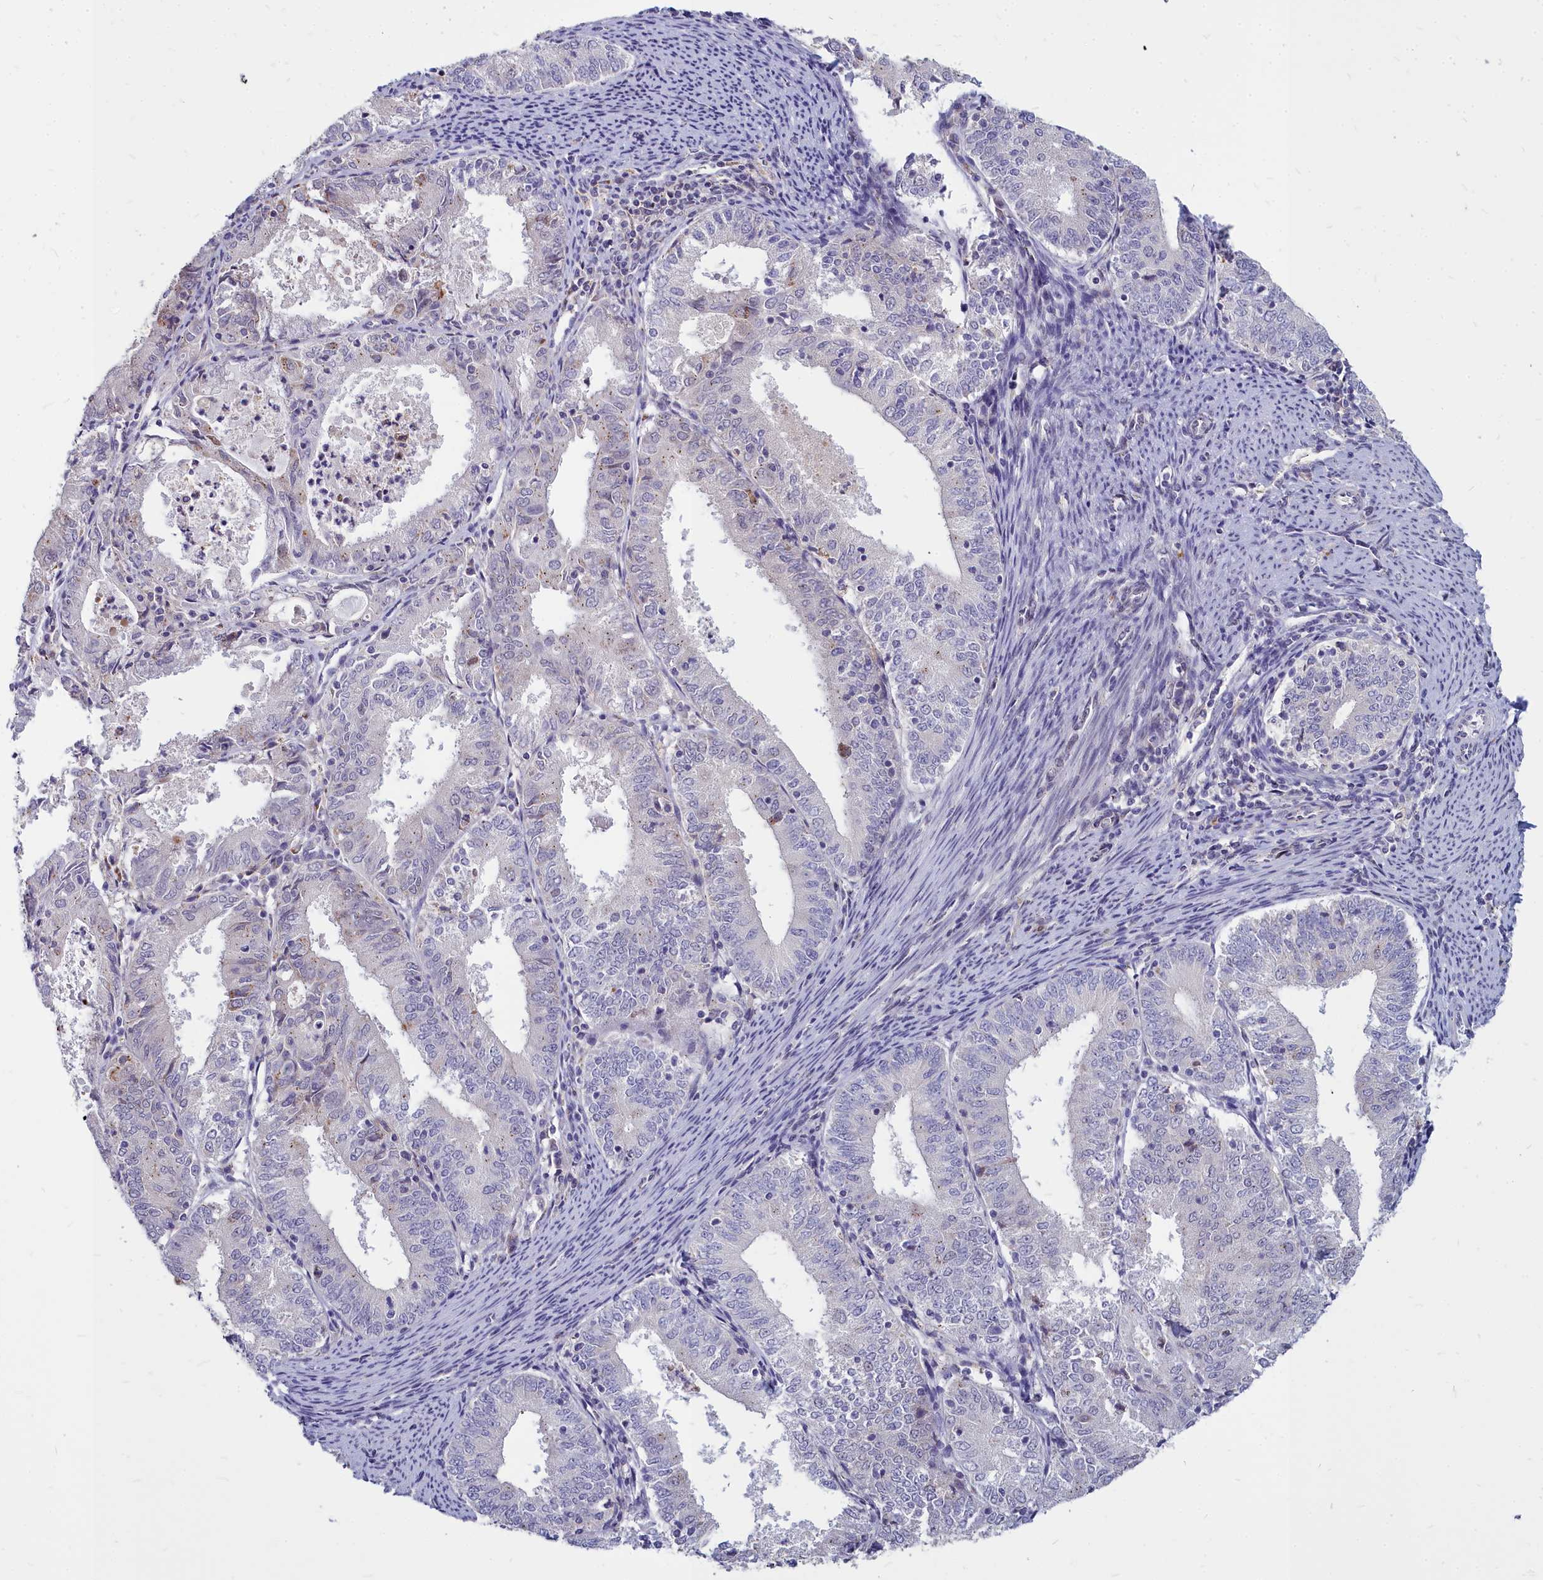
{"staining": {"intensity": "negative", "quantity": "none", "location": "none"}, "tissue": "endometrial cancer", "cell_type": "Tumor cells", "image_type": "cancer", "snomed": [{"axis": "morphology", "description": "Adenocarcinoma, NOS"}, {"axis": "topography", "description": "Endometrium"}], "caption": "Immunohistochemical staining of human endometrial cancer reveals no significant positivity in tumor cells.", "gene": "NOXA1", "patient": {"sex": "female", "age": 57}}